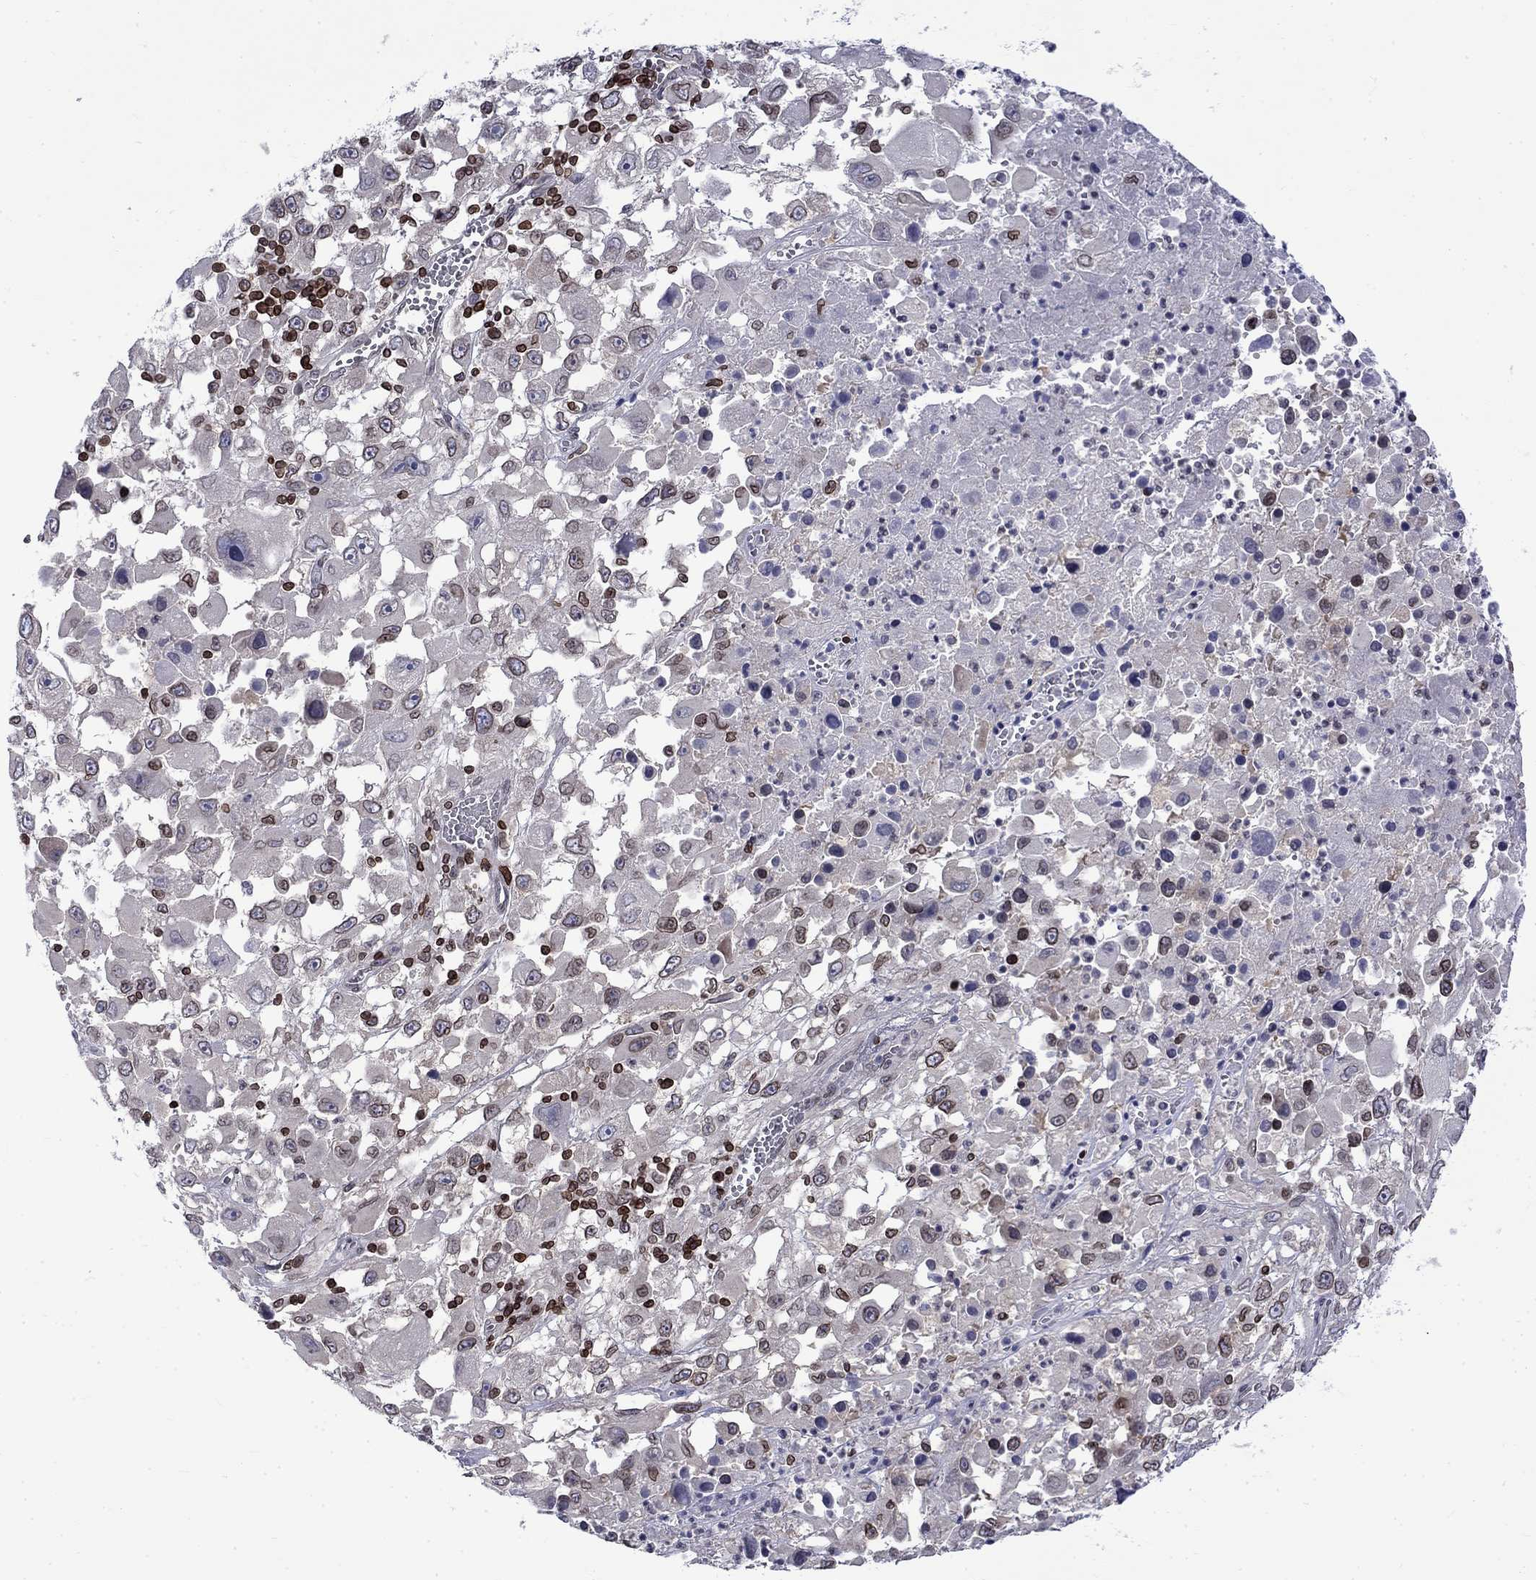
{"staining": {"intensity": "moderate", "quantity": "<25%", "location": "cytoplasmic/membranous,nuclear"}, "tissue": "melanoma", "cell_type": "Tumor cells", "image_type": "cancer", "snomed": [{"axis": "morphology", "description": "Malignant melanoma, Metastatic site"}, {"axis": "topography", "description": "Soft tissue"}], "caption": "There is low levels of moderate cytoplasmic/membranous and nuclear positivity in tumor cells of malignant melanoma (metastatic site), as demonstrated by immunohistochemical staining (brown color).", "gene": "SLA", "patient": {"sex": "male", "age": 50}}